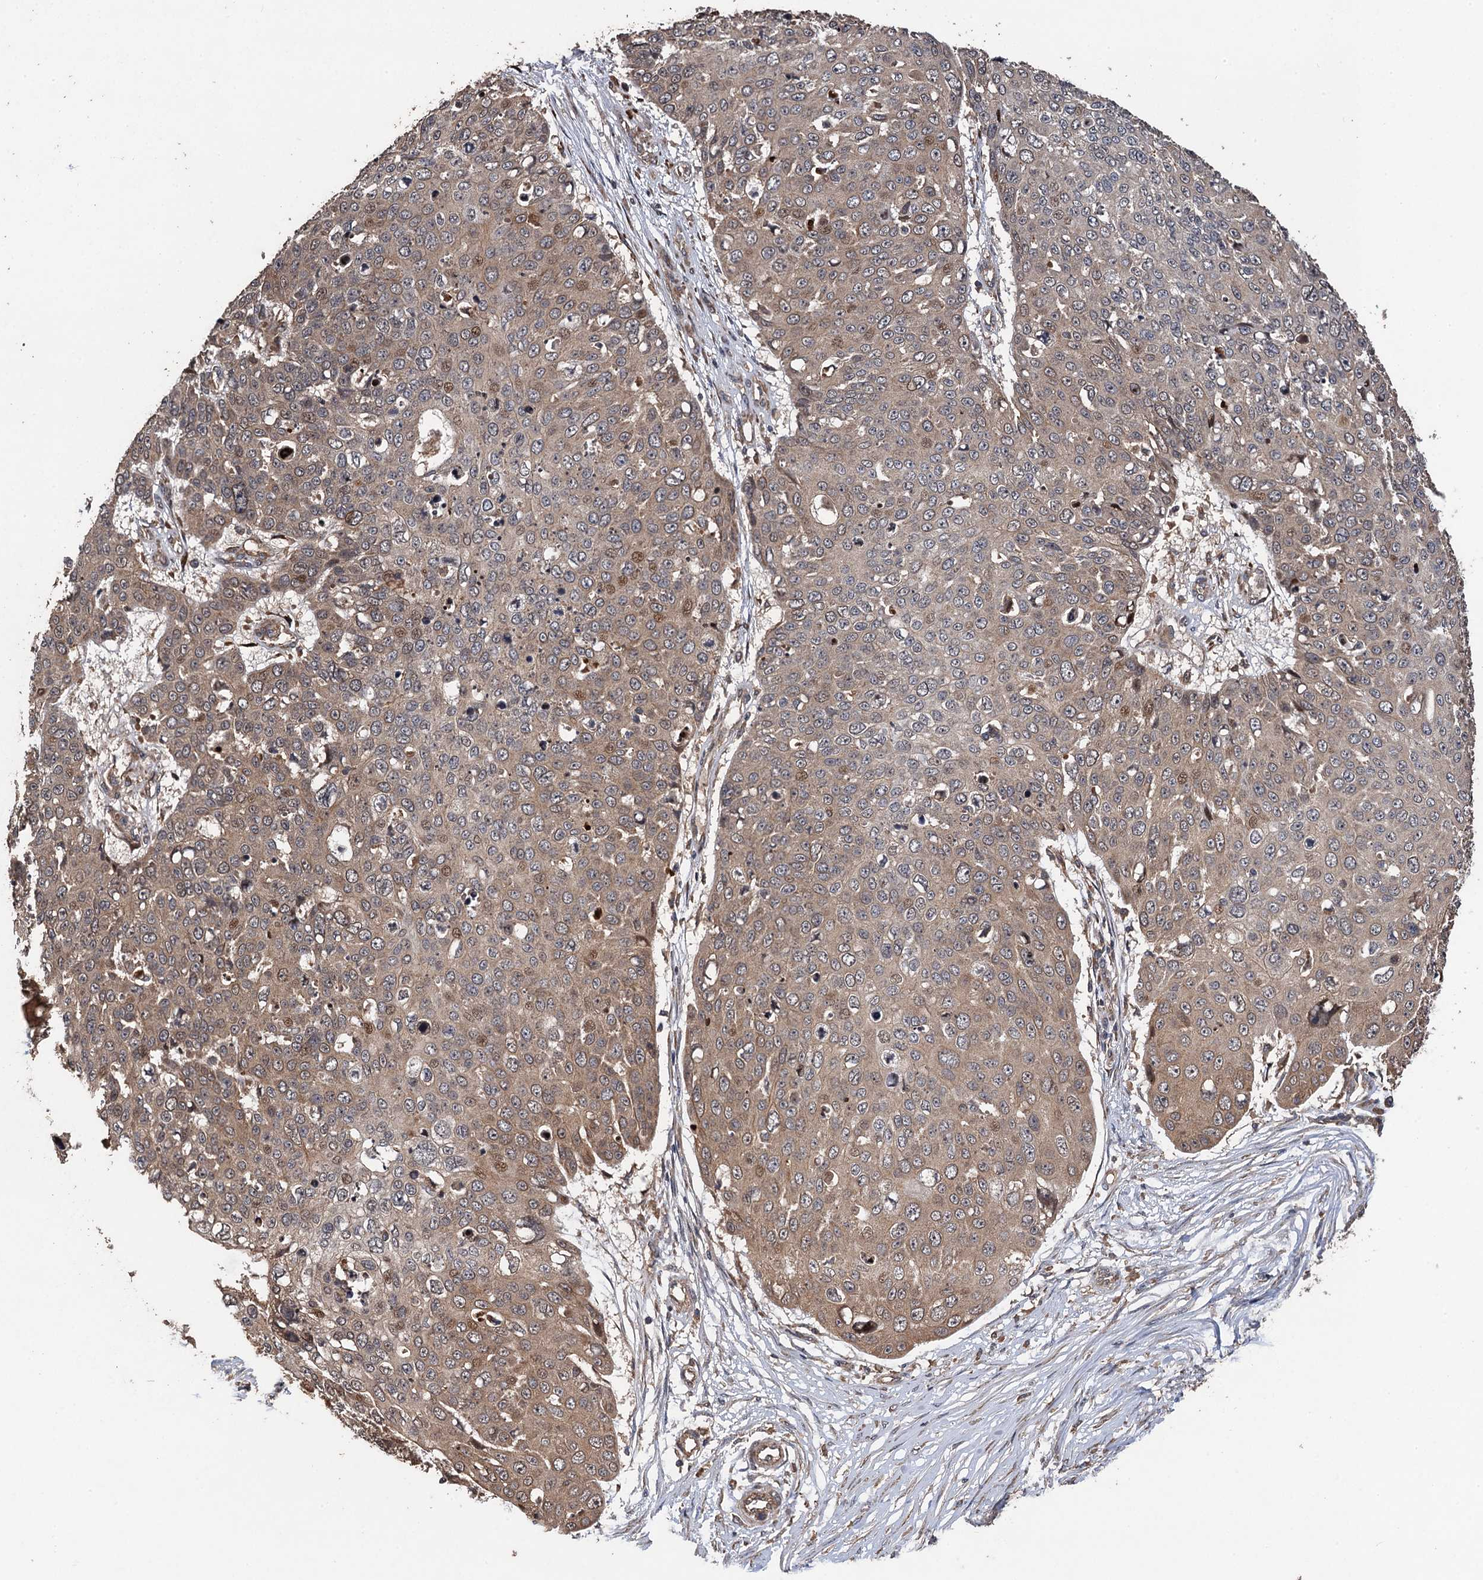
{"staining": {"intensity": "weak", "quantity": "25%-75%", "location": "cytoplasmic/membranous,nuclear"}, "tissue": "skin cancer", "cell_type": "Tumor cells", "image_type": "cancer", "snomed": [{"axis": "morphology", "description": "Squamous cell carcinoma, NOS"}, {"axis": "topography", "description": "Skin"}], "caption": "Immunohistochemistry of human squamous cell carcinoma (skin) shows low levels of weak cytoplasmic/membranous and nuclear staining in about 25%-75% of tumor cells. (DAB IHC, brown staining for protein, blue staining for nuclei).", "gene": "TMEM39B", "patient": {"sex": "male", "age": 71}}